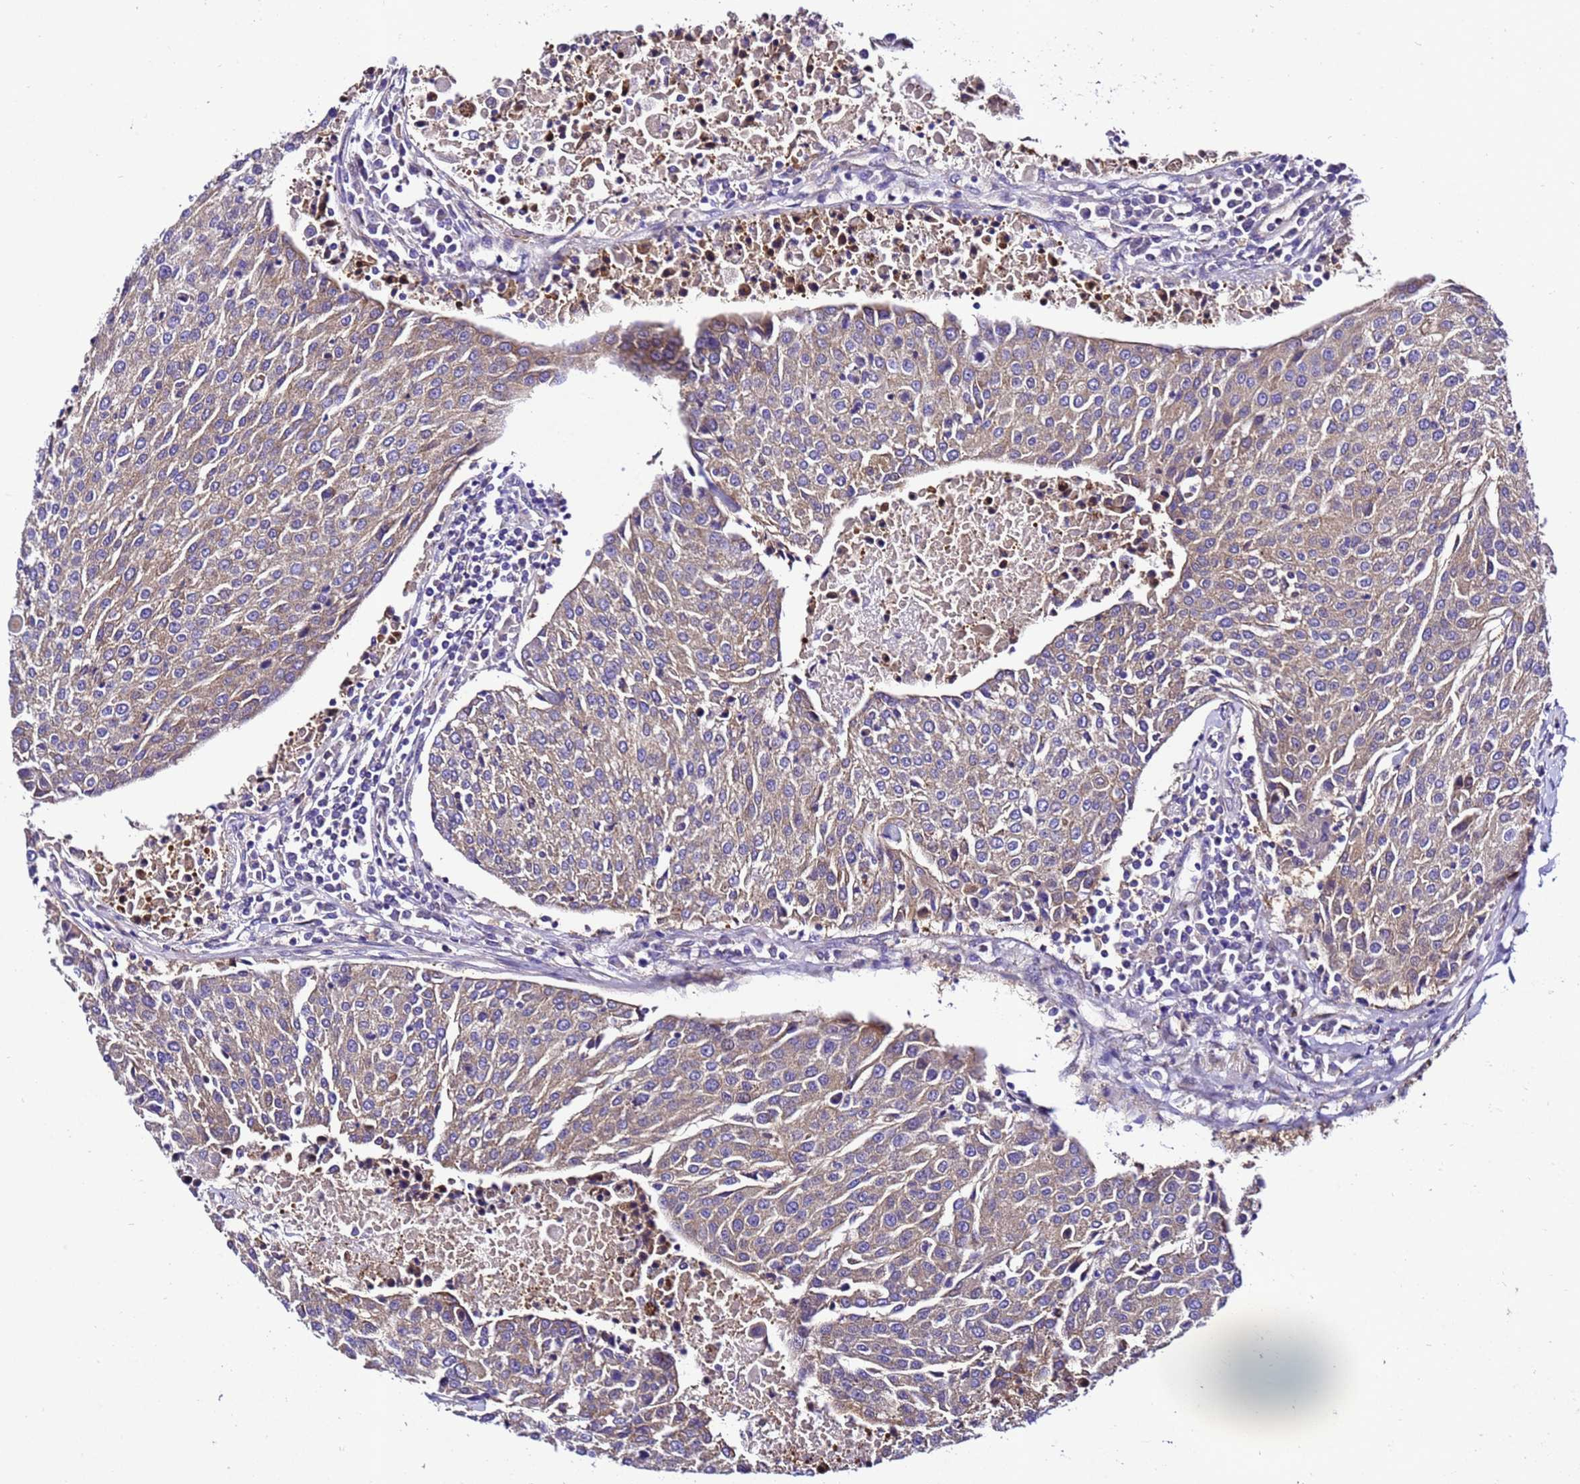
{"staining": {"intensity": "weak", "quantity": ">75%", "location": "cytoplasmic/membranous"}, "tissue": "urothelial cancer", "cell_type": "Tumor cells", "image_type": "cancer", "snomed": [{"axis": "morphology", "description": "Urothelial carcinoma, High grade"}, {"axis": "topography", "description": "Urinary bladder"}], "caption": "Urothelial cancer stained with DAB immunohistochemistry displays low levels of weak cytoplasmic/membranous expression in about >75% of tumor cells.", "gene": "ZNF417", "patient": {"sex": "female", "age": 85}}